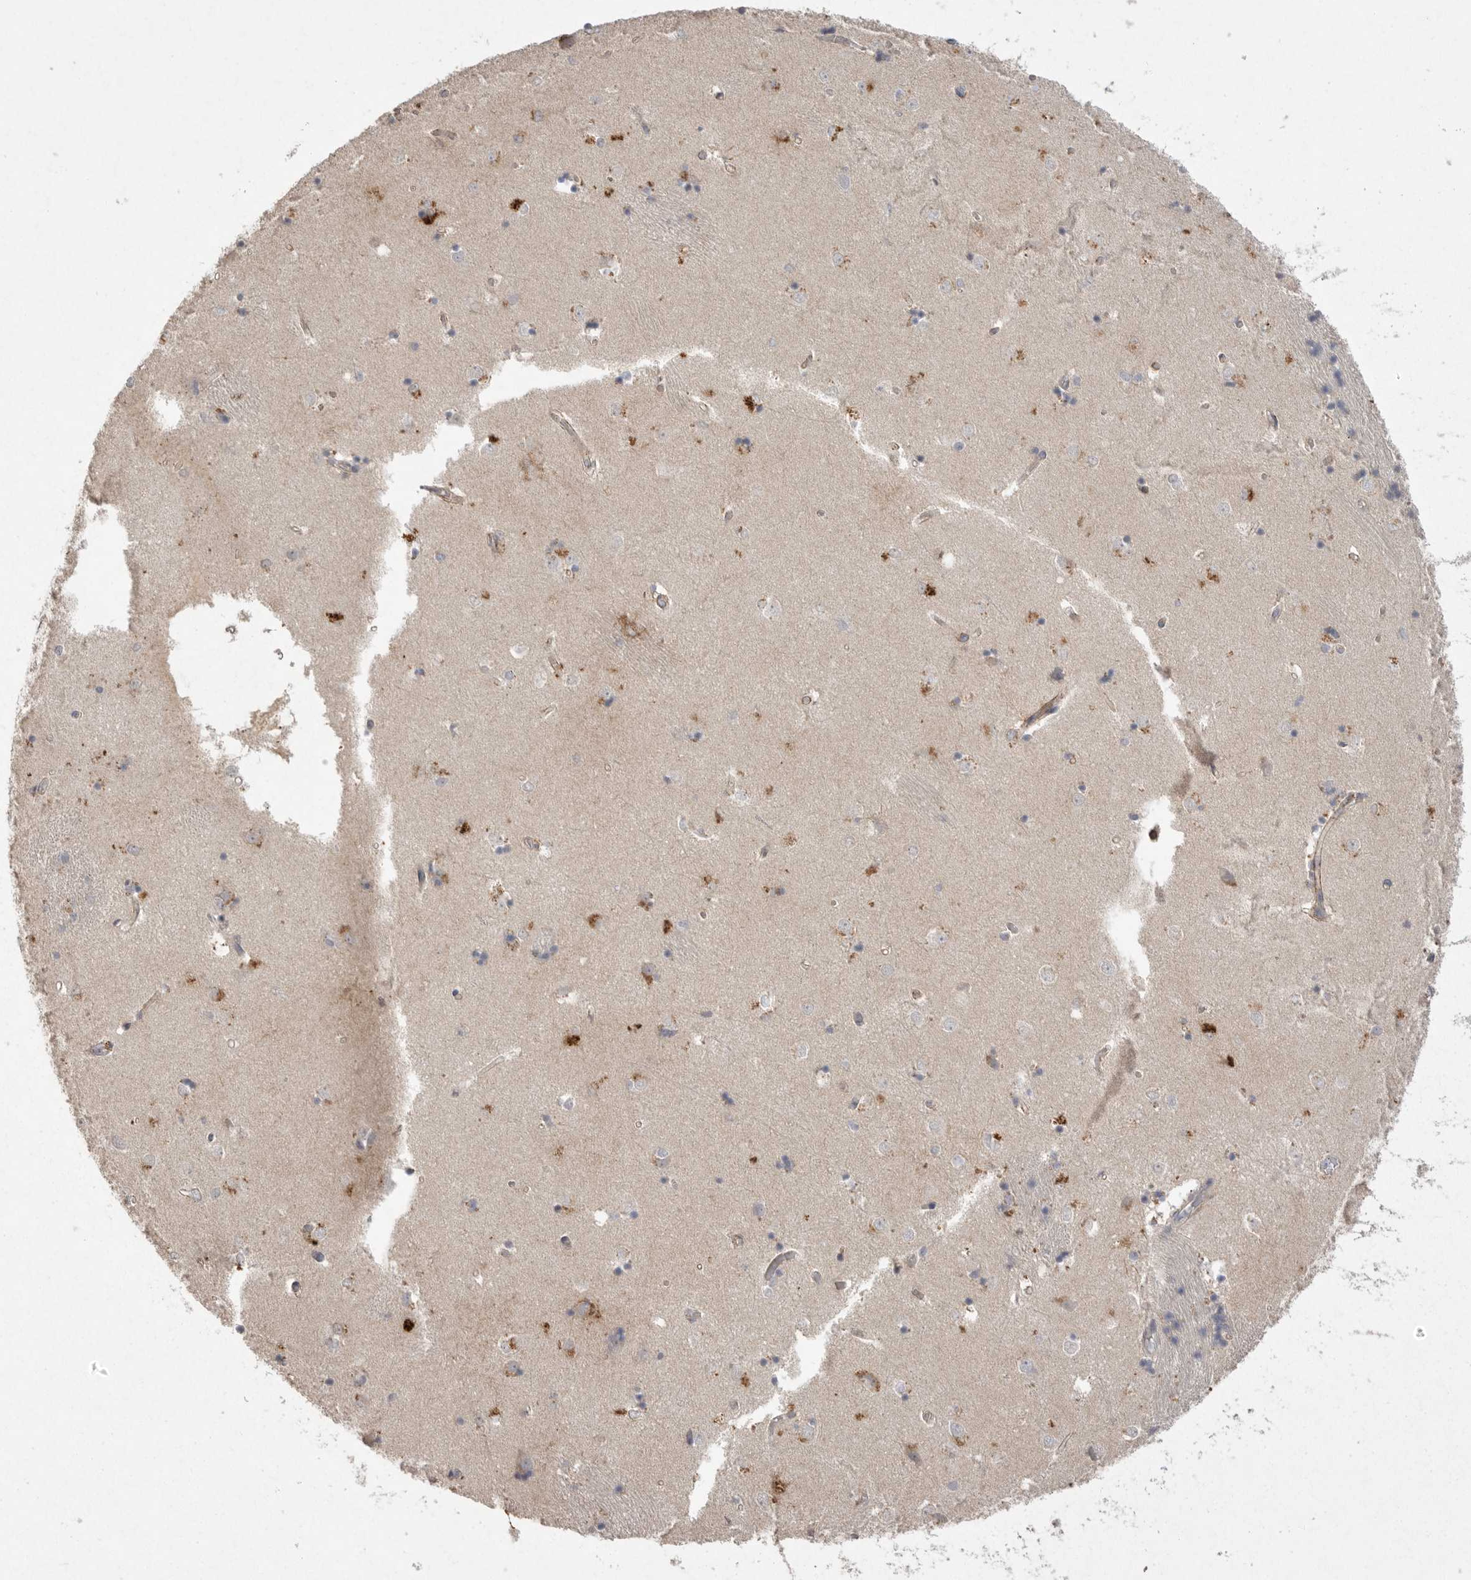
{"staining": {"intensity": "weak", "quantity": "<25%", "location": "cytoplasmic/membranous"}, "tissue": "caudate", "cell_type": "Glial cells", "image_type": "normal", "snomed": [{"axis": "morphology", "description": "Normal tissue, NOS"}, {"axis": "topography", "description": "Lateral ventricle wall"}], "caption": "Caudate stained for a protein using IHC displays no staining glial cells.", "gene": "VANGL2", "patient": {"sex": "male", "age": 45}}